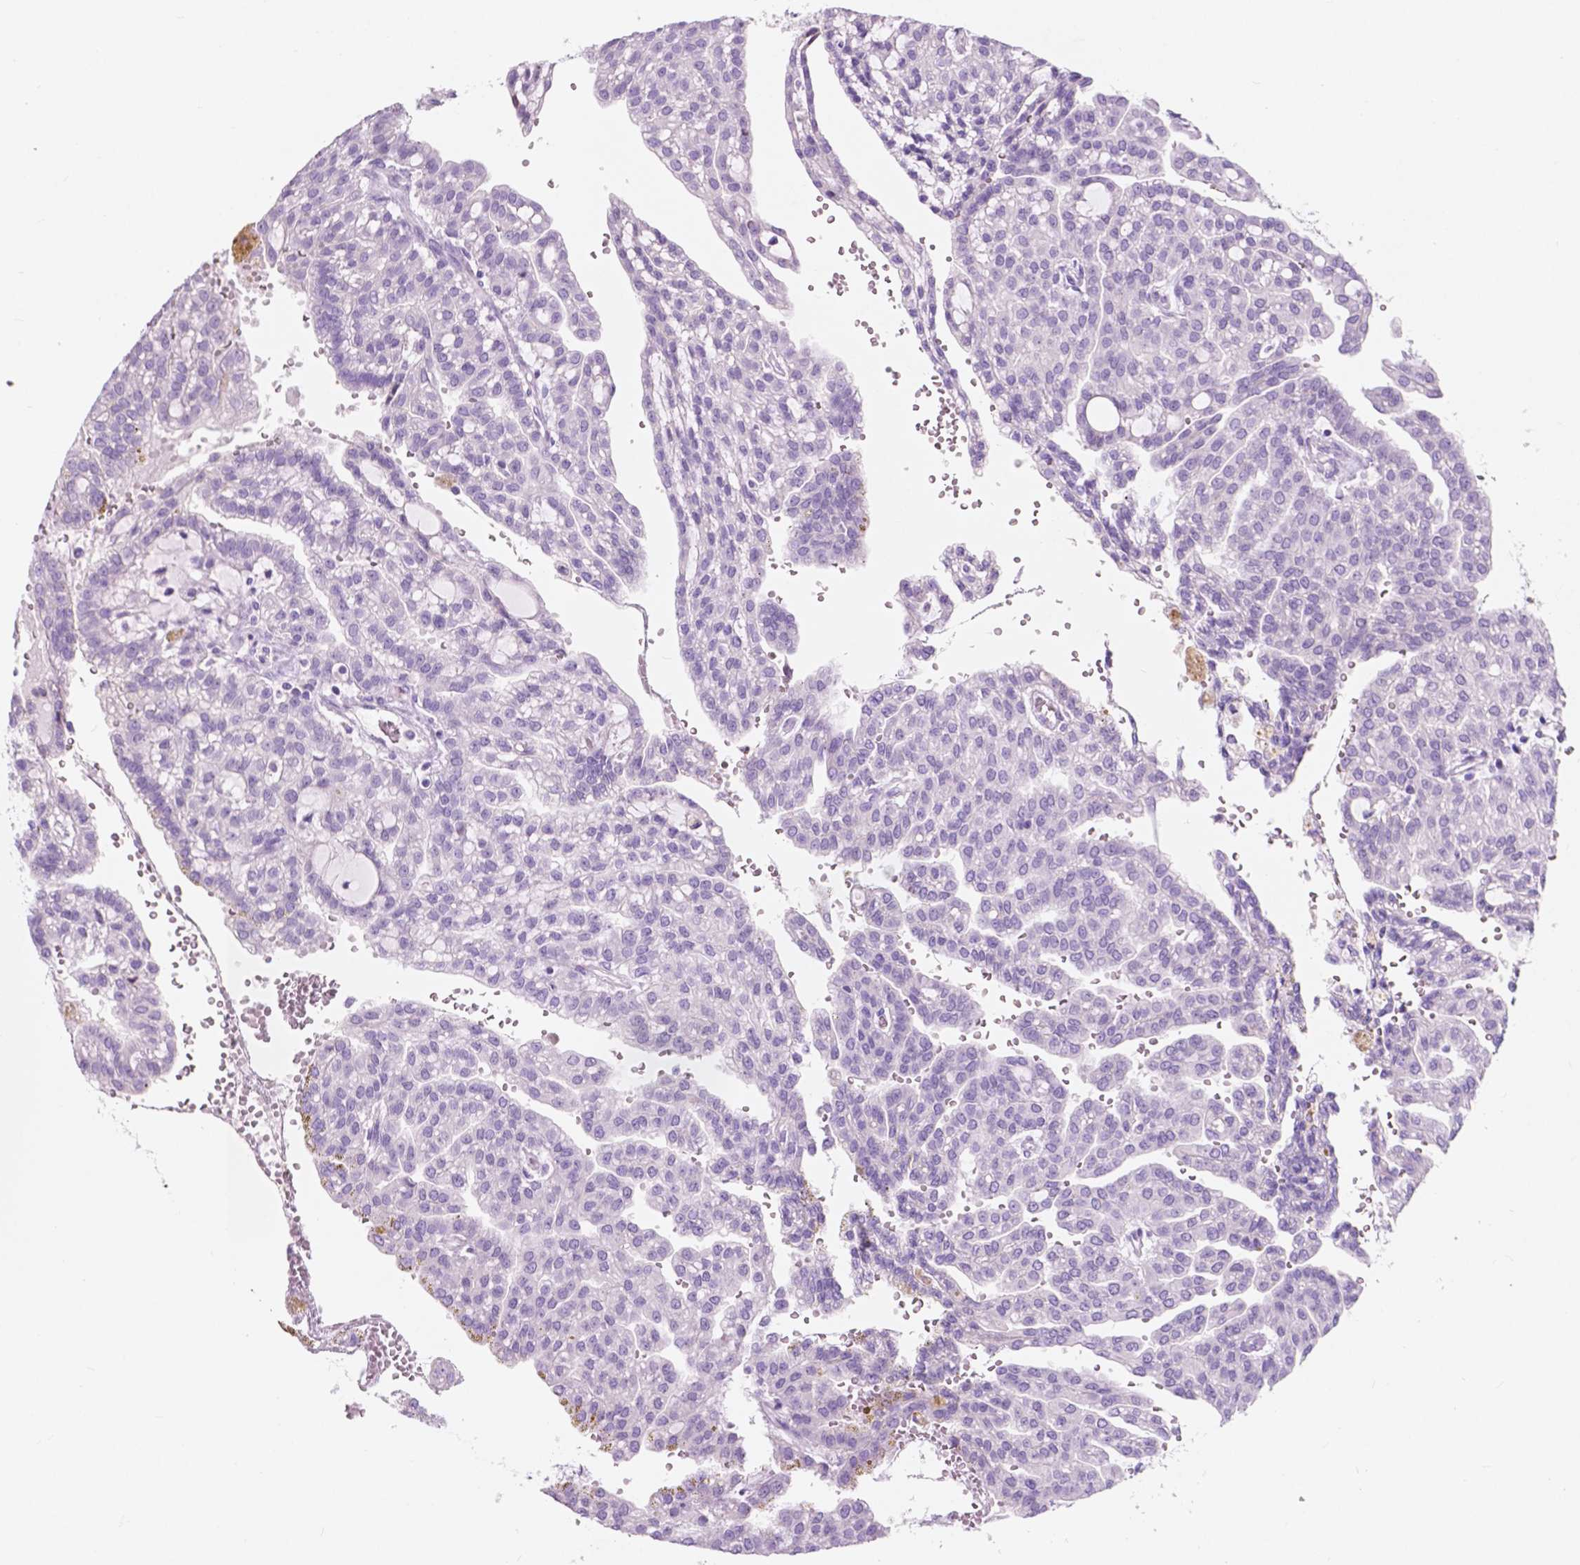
{"staining": {"intensity": "negative", "quantity": "none", "location": "none"}, "tissue": "renal cancer", "cell_type": "Tumor cells", "image_type": "cancer", "snomed": [{"axis": "morphology", "description": "Adenocarcinoma, NOS"}, {"axis": "topography", "description": "Kidney"}], "caption": "Immunohistochemical staining of renal adenocarcinoma reveals no significant staining in tumor cells.", "gene": "CUZD1", "patient": {"sex": "male", "age": 63}}